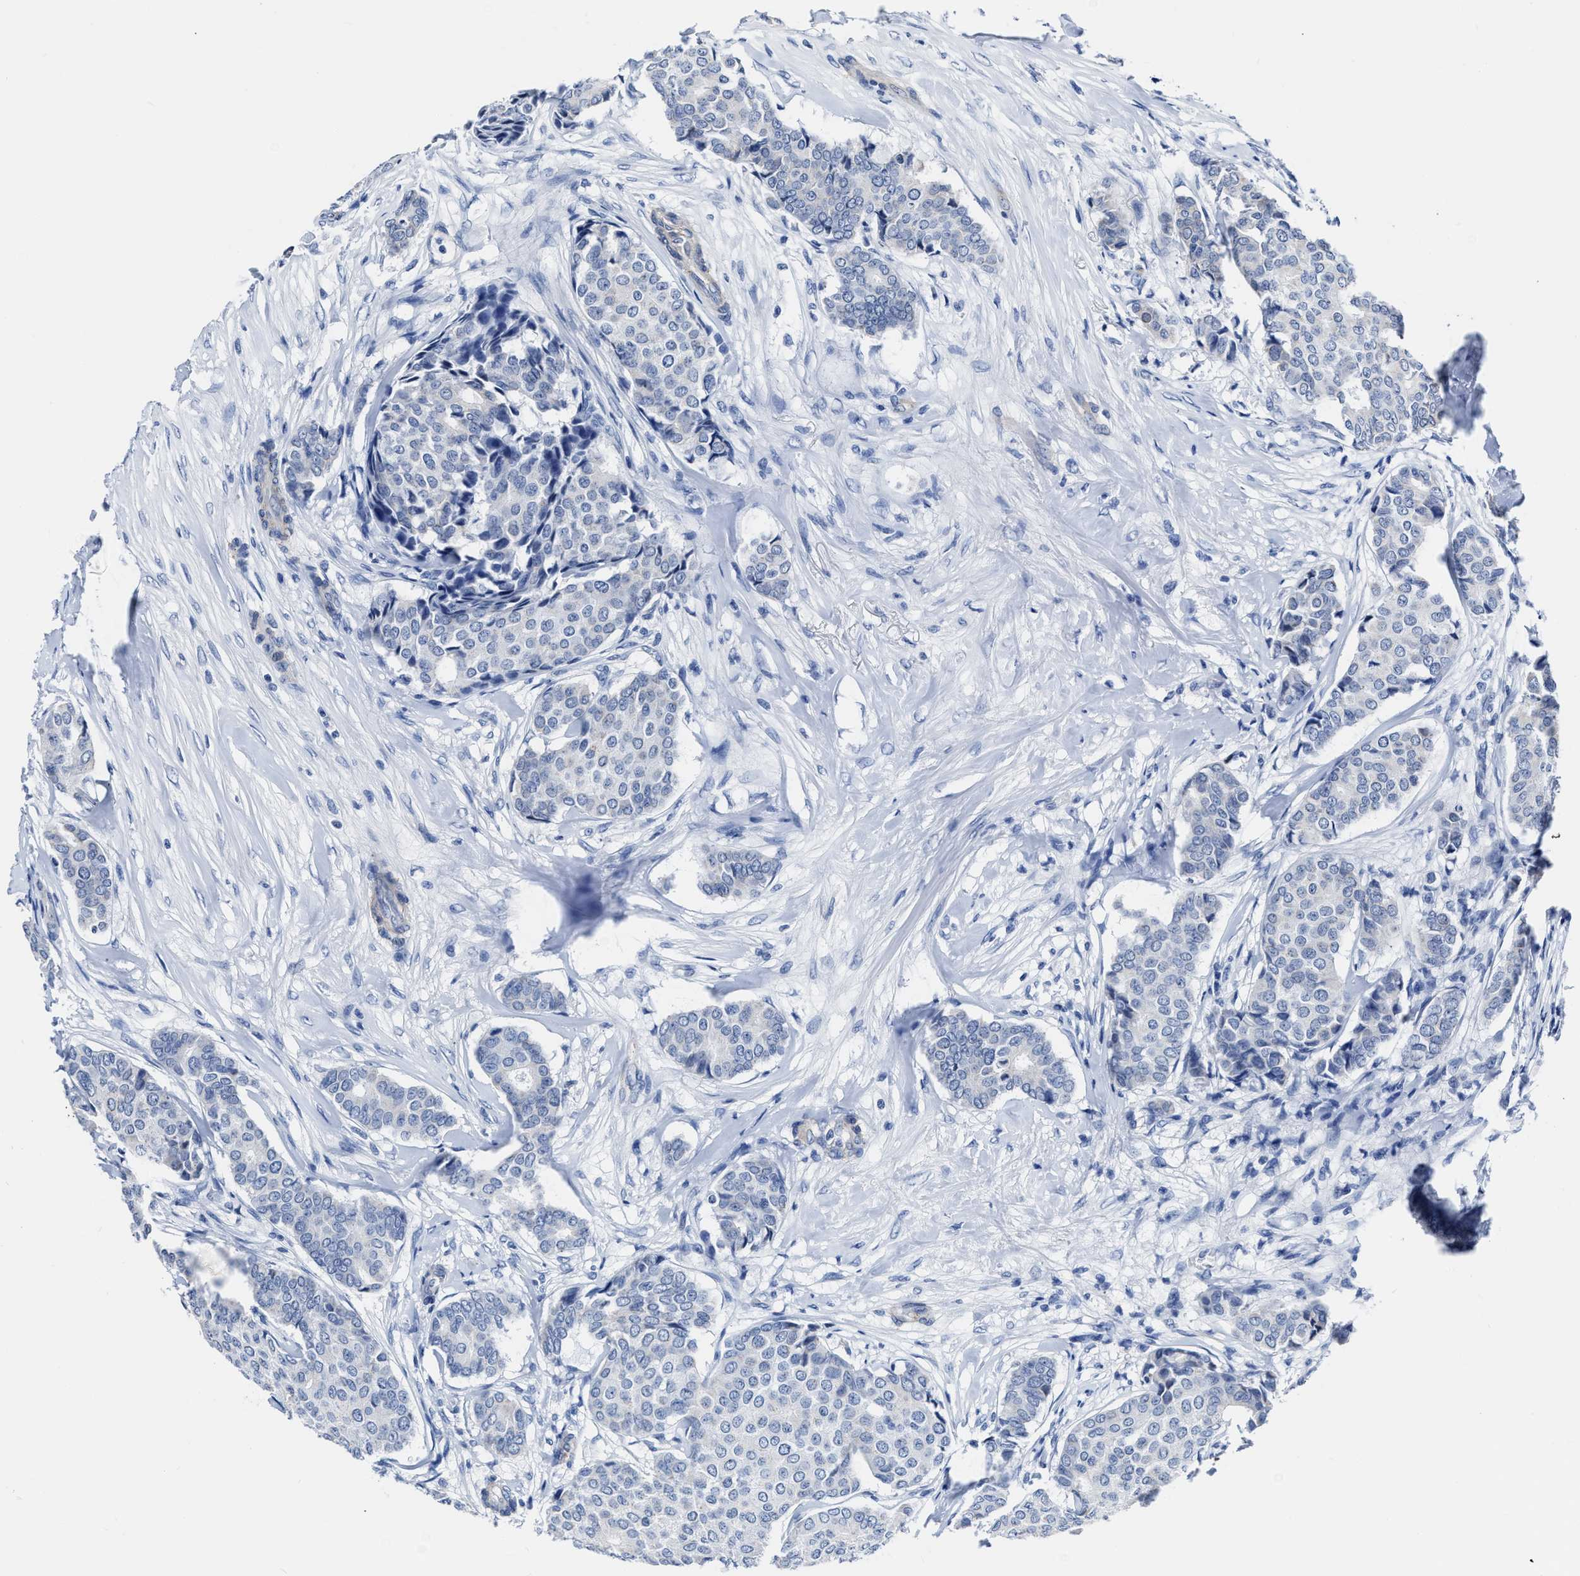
{"staining": {"intensity": "negative", "quantity": "none", "location": "none"}, "tissue": "breast cancer", "cell_type": "Tumor cells", "image_type": "cancer", "snomed": [{"axis": "morphology", "description": "Duct carcinoma"}, {"axis": "topography", "description": "Breast"}], "caption": "A high-resolution histopathology image shows immunohistochemistry (IHC) staining of intraductal carcinoma (breast), which exhibits no significant staining in tumor cells. (IHC, brightfield microscopy, high magnification).", "gene": "KCNMB3", "patient": {"sex": "female", "age": 75}}